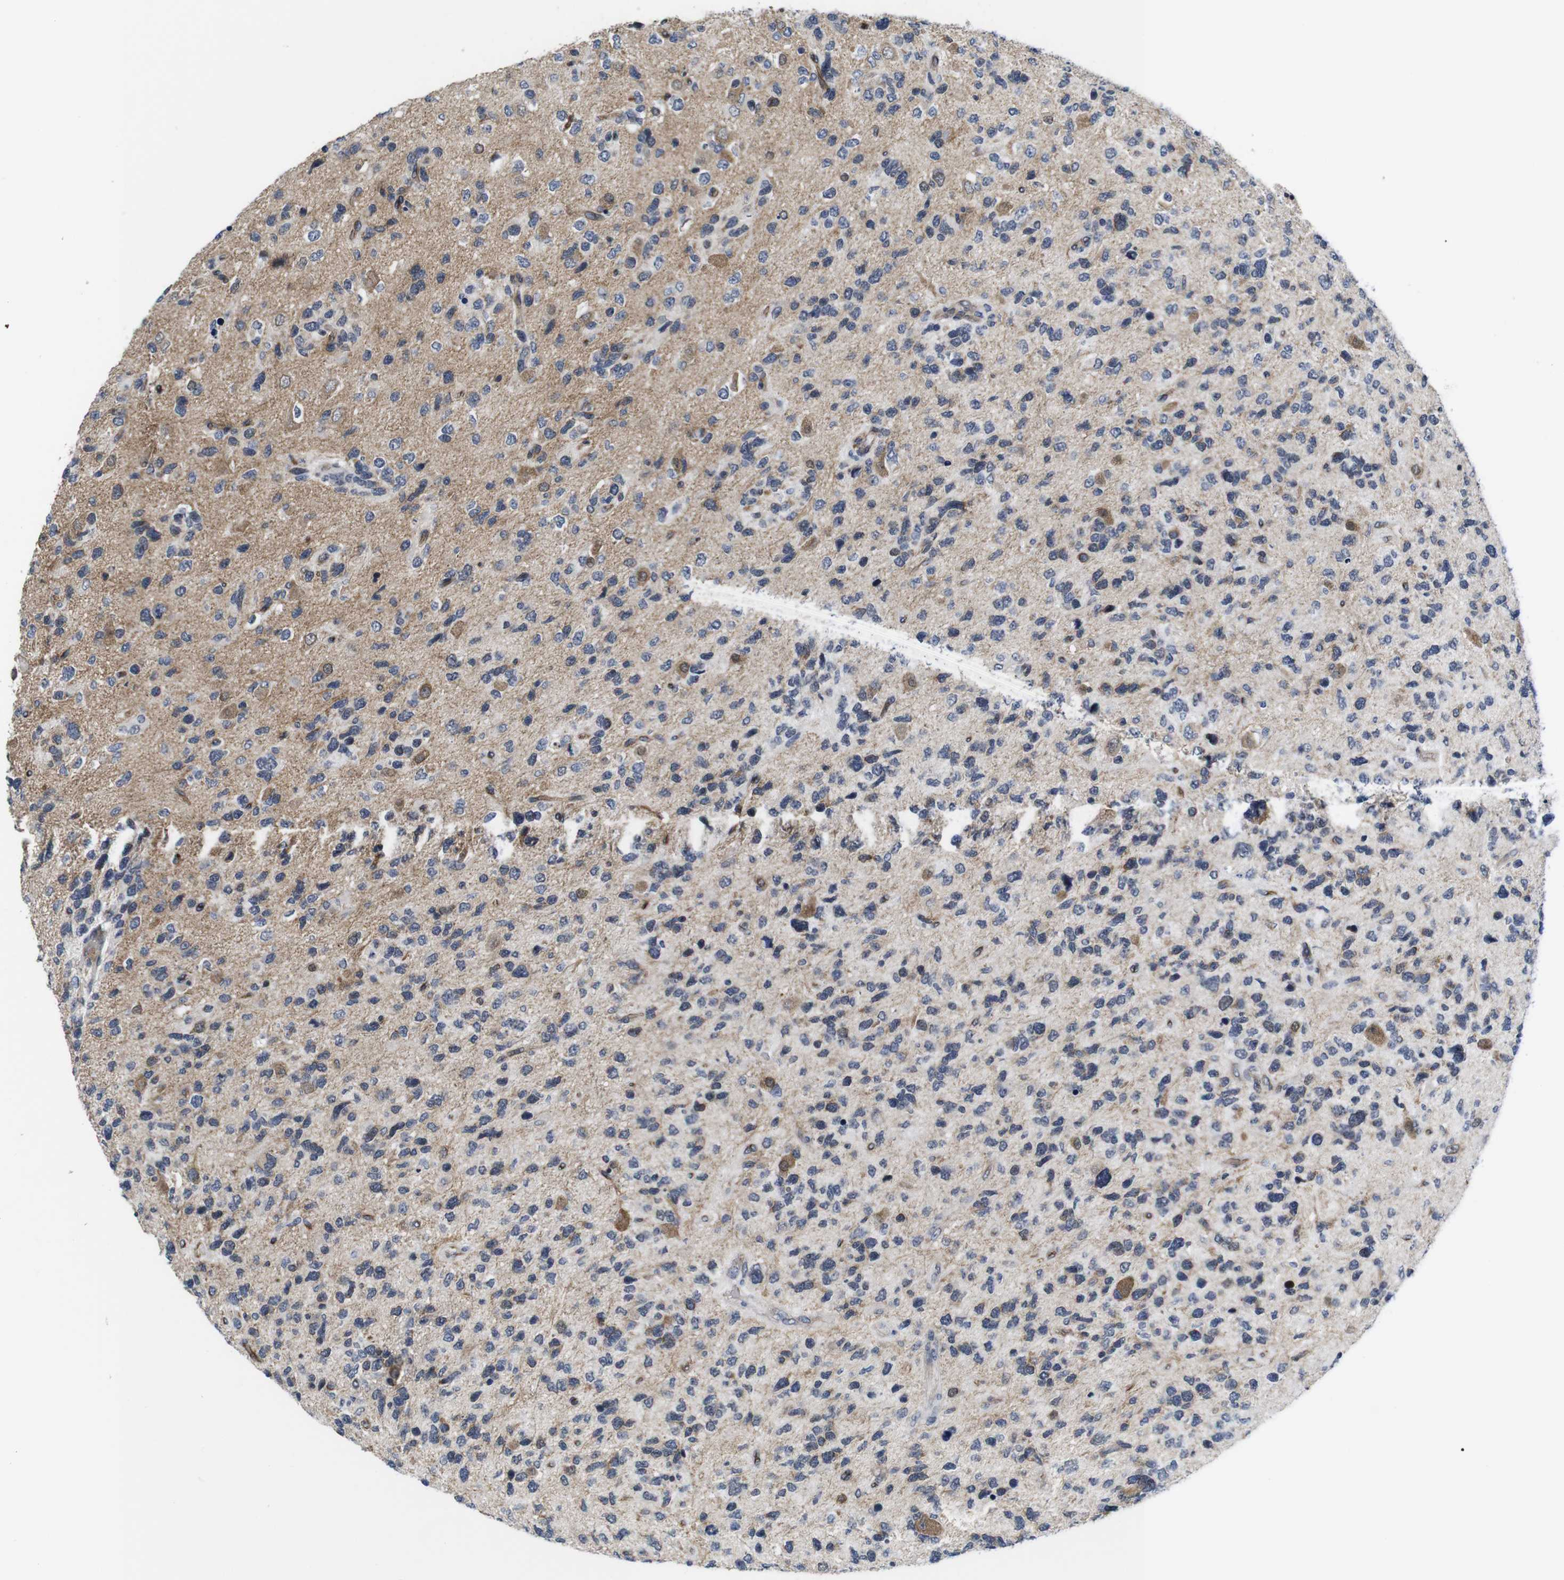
{"staining": {"intensity": "moderate", "quantity": "<25%", "location": "cytoplasmic/membranous"}, "tissue": "glioma", "cell_type": "Tumor cells", "image_type": "cancer", "snomed": [{"axis": "morphology", "description": "Glioma, malignant, High grade"}, {"axis": "topography", "description": "Brain"}], "caption": "A photomicrograph showing moderate cytoplasmic/membranous positivity in approximately <25% of tumor cells in glioma, as visualized by brown immunohistochemical staining.", "gene": "SOCS3", "patient": {"sex": "female", "age": 58}}